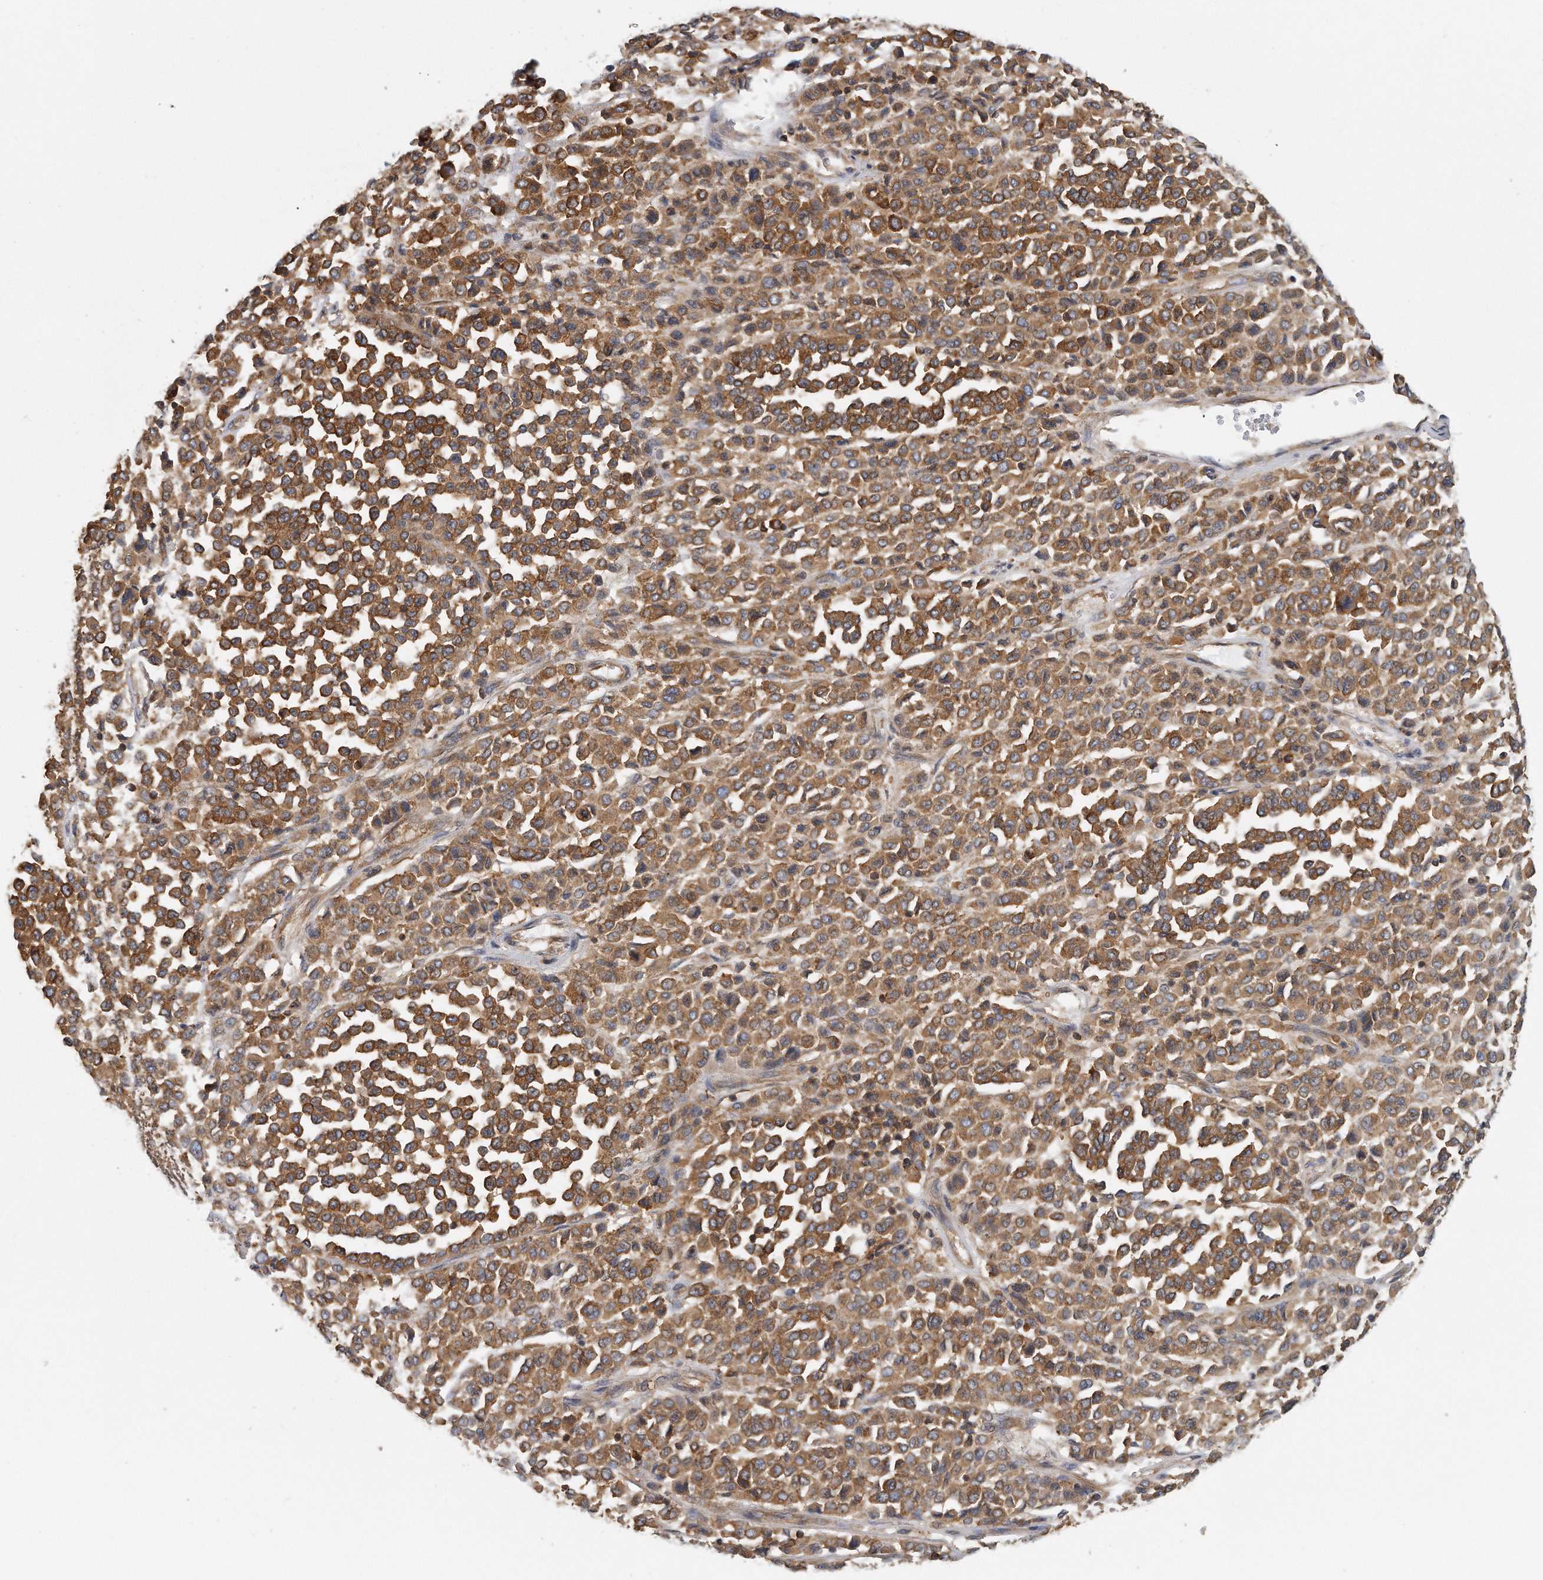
{"staining": {"intensity": "strong", "quantity": "25%-75%", "location": "cytoplasmic/membranous"}, "tissue": "melanoma", "cell_type": "Tumor cells", "image_type": "cancer", "snomed": [{"axis": "morphology", "description": "Malignant melanoma, Metastatic site"}, {"axis": "topography", "description": "Pancreas"}], "caption": "Immunohistochemistry (IHC) of melanoma demonstrates high levels of strong cytoplasmic/membranous positivity in about 25%-75% of tumor cells.", "gene": "EIF3I", "patient": {"sex": "female", "age": 30}}